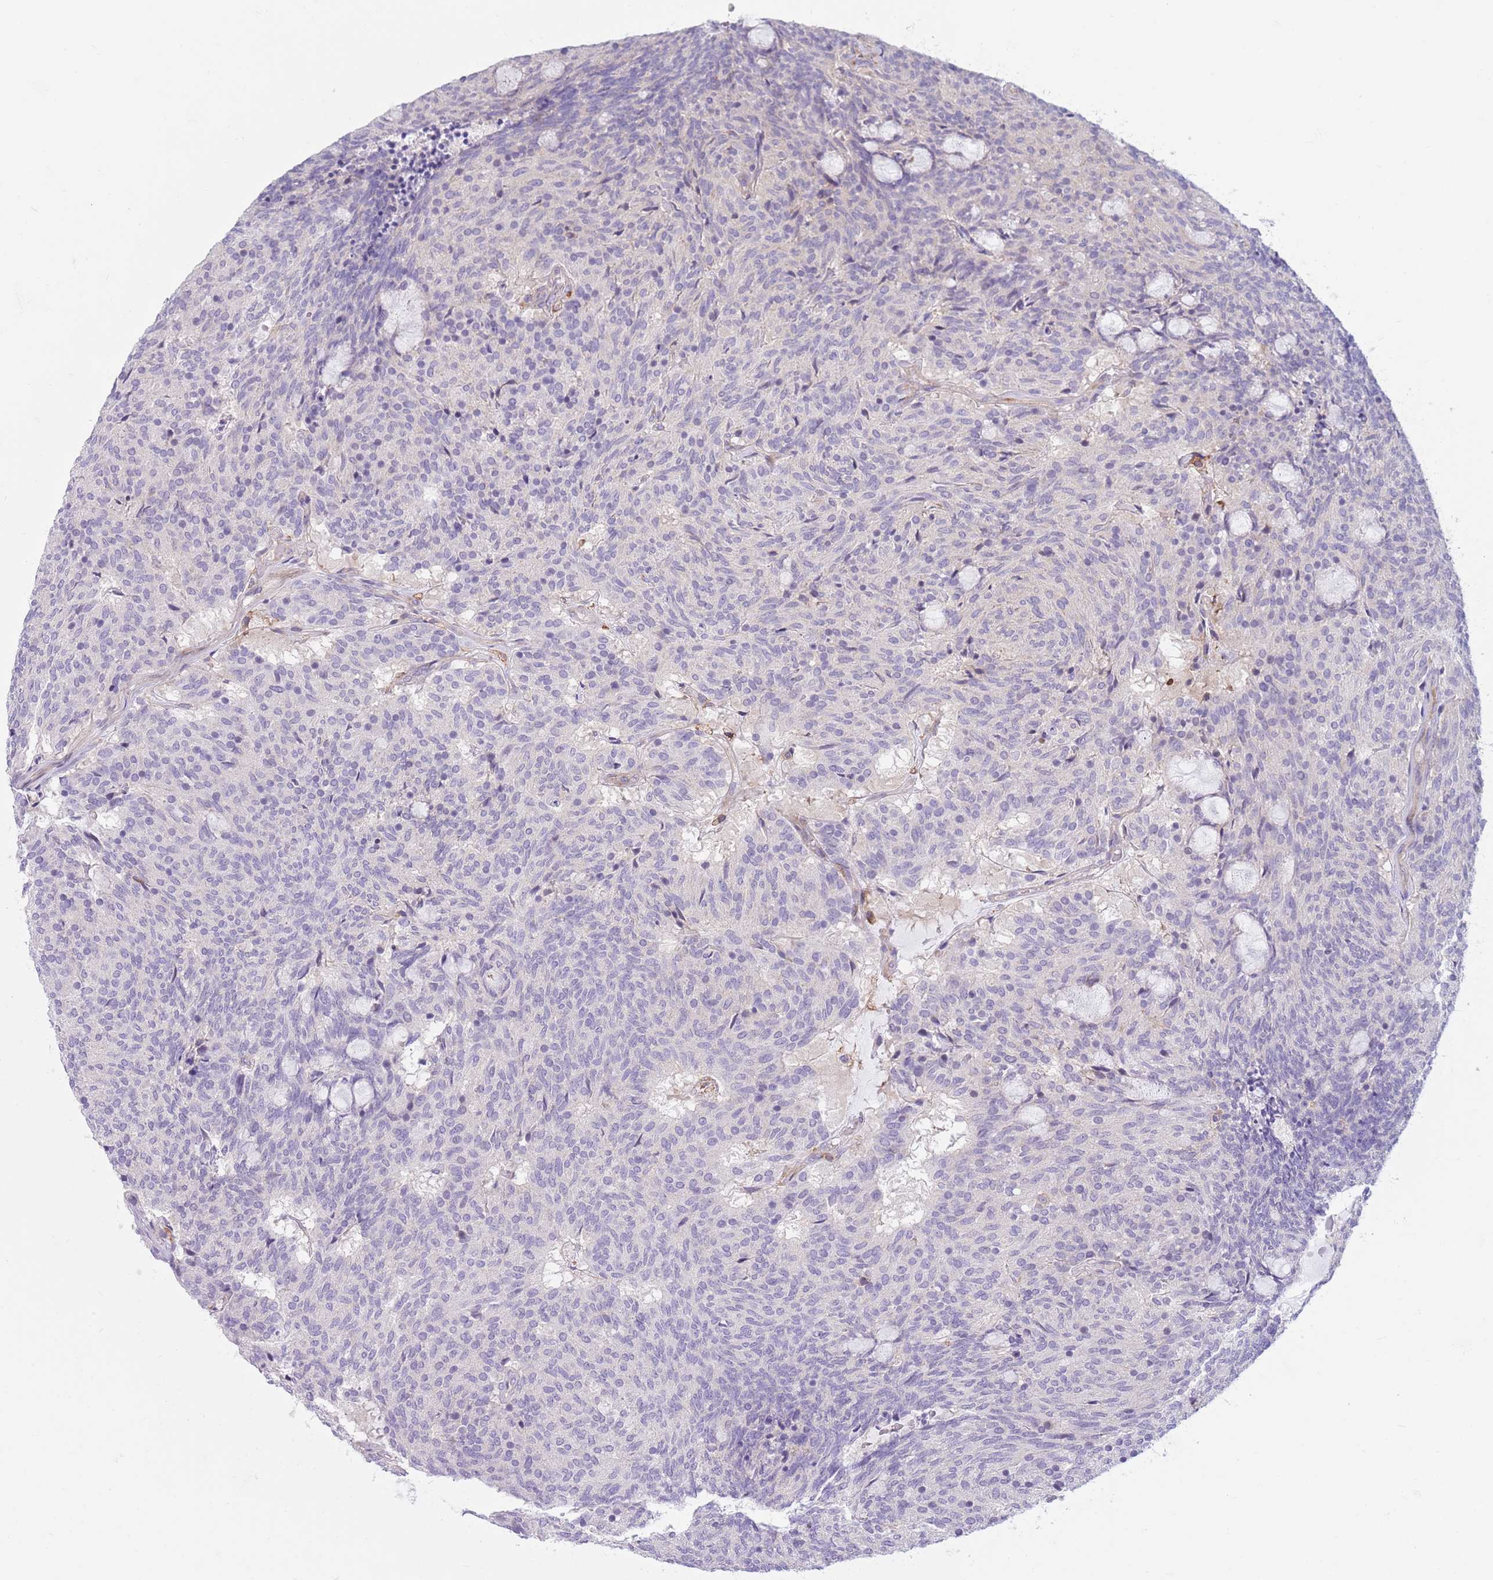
{"staining": {"intensity": "negative", "quantity": "none", "location": "none"}, "tissue": "carcinoid", "cell_type": "Tumor cells", "image_type": "cancer", "snomed": [{"axis": "morphology", "description": "Carcinoid, malignant, NOS"}, {"axis": "topography", "description": "Pancreas"}], "caption": "A high-resolution photomicrograph shows immunohistochemistry staining of carcinoid, which shows no significant expression in tumor cells.", "gene": "SNX6", "patient": {"sex": "female", "age": 54}}